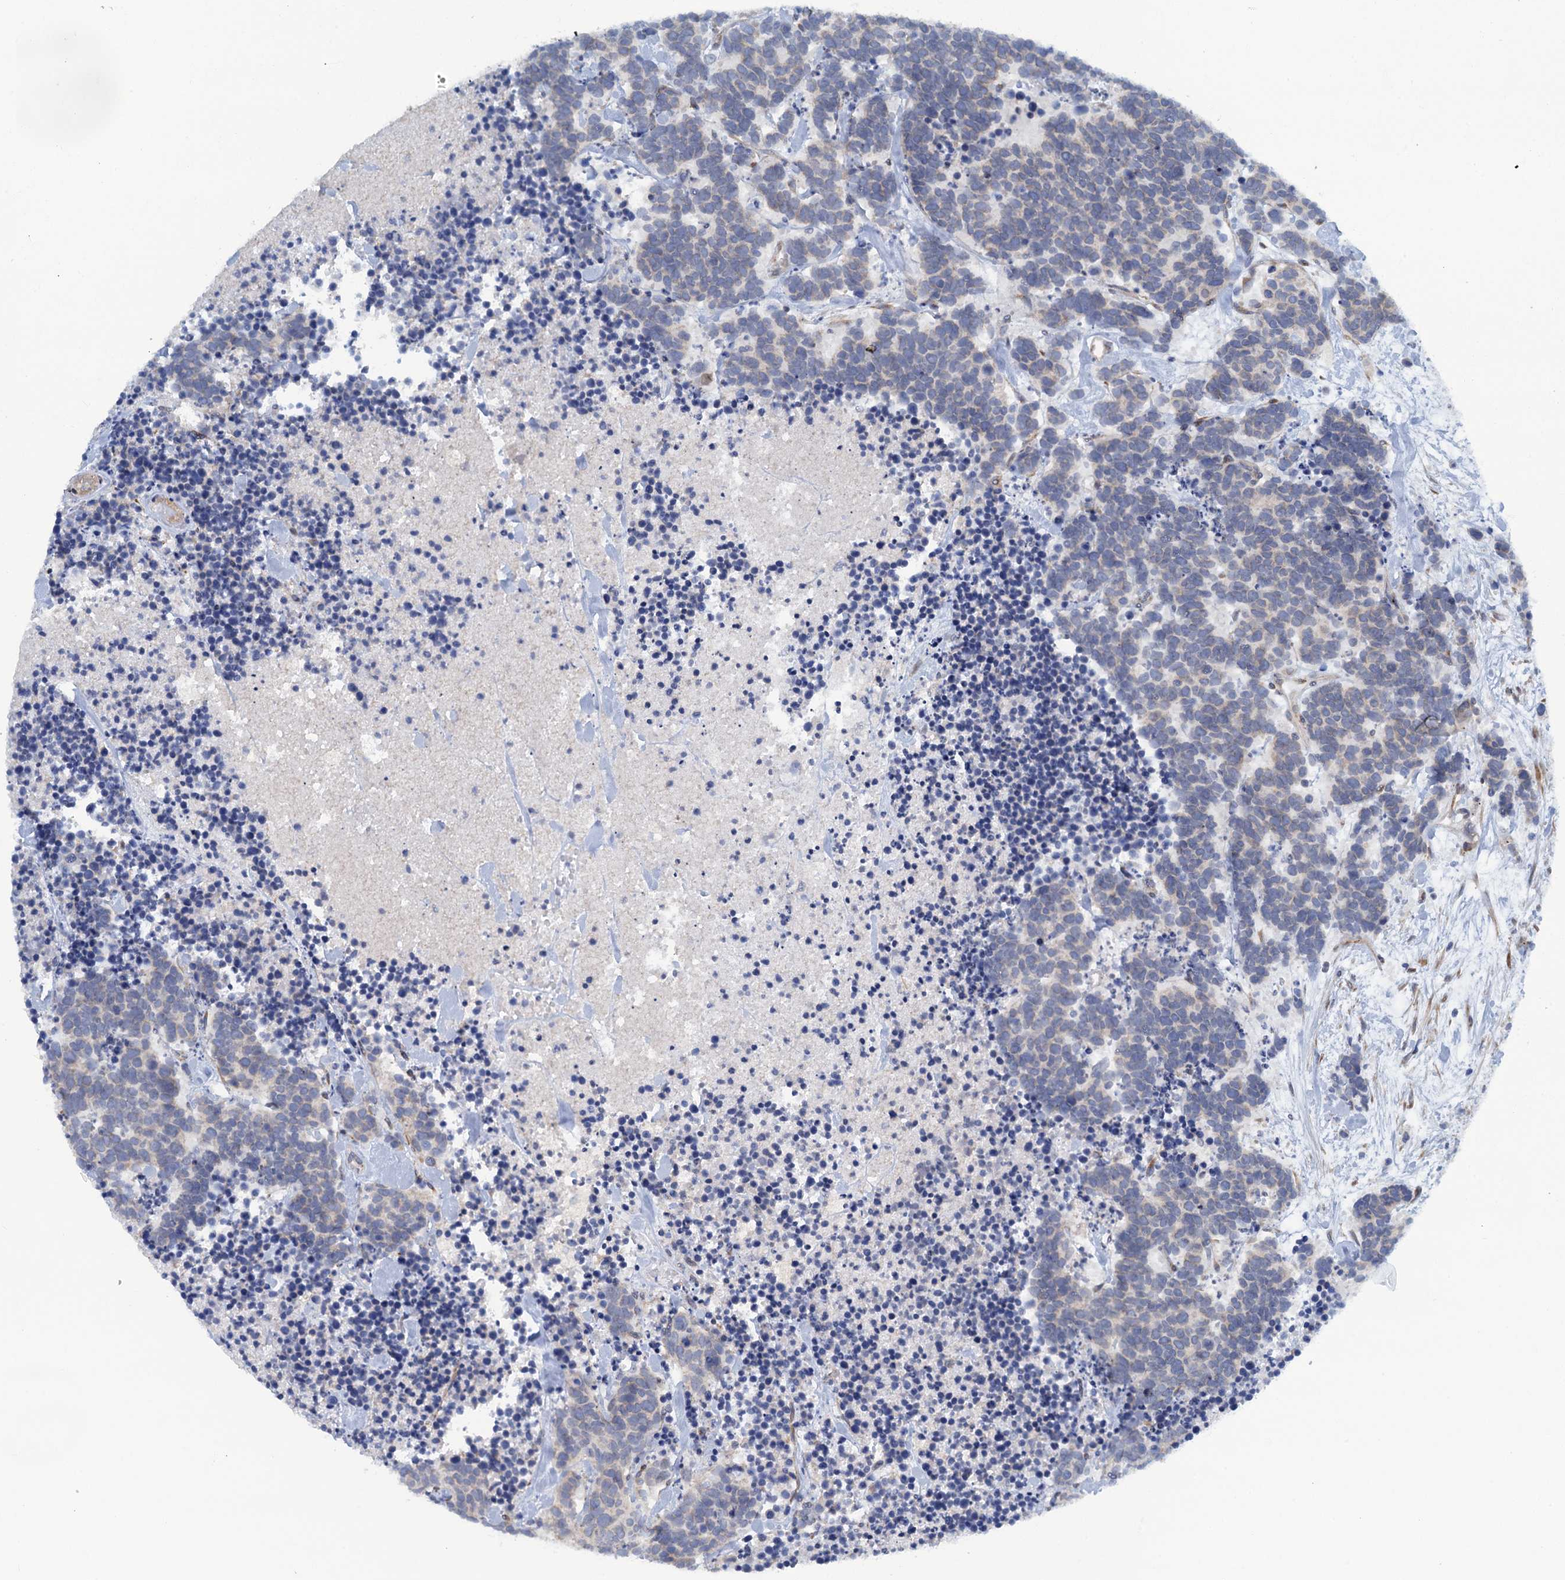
{"staining": {"intensity": "negative", "quantity": "none", "location": "none"}, "tissue": "carcinoid", "cell_type": "Tumor cells", "image_type": "cancer", "snomed": [{"axis": "morphology", "description": "Carcinoma, NOS"}, {"axis": "morphology", "description": "Carcinoid, malignant, NOS"}, {"axis": "topography", "description": "Prostate"}], "caption": "Immunohistochemistry micrograph of neoplastic tissue: human carcinoma stained with DAB (3,3'-diaminobenzidine) exhibits no significant protein staining in tumor cells.", "gene": "POGLUT3", "patient": {"sex": "male", "age": 57}}